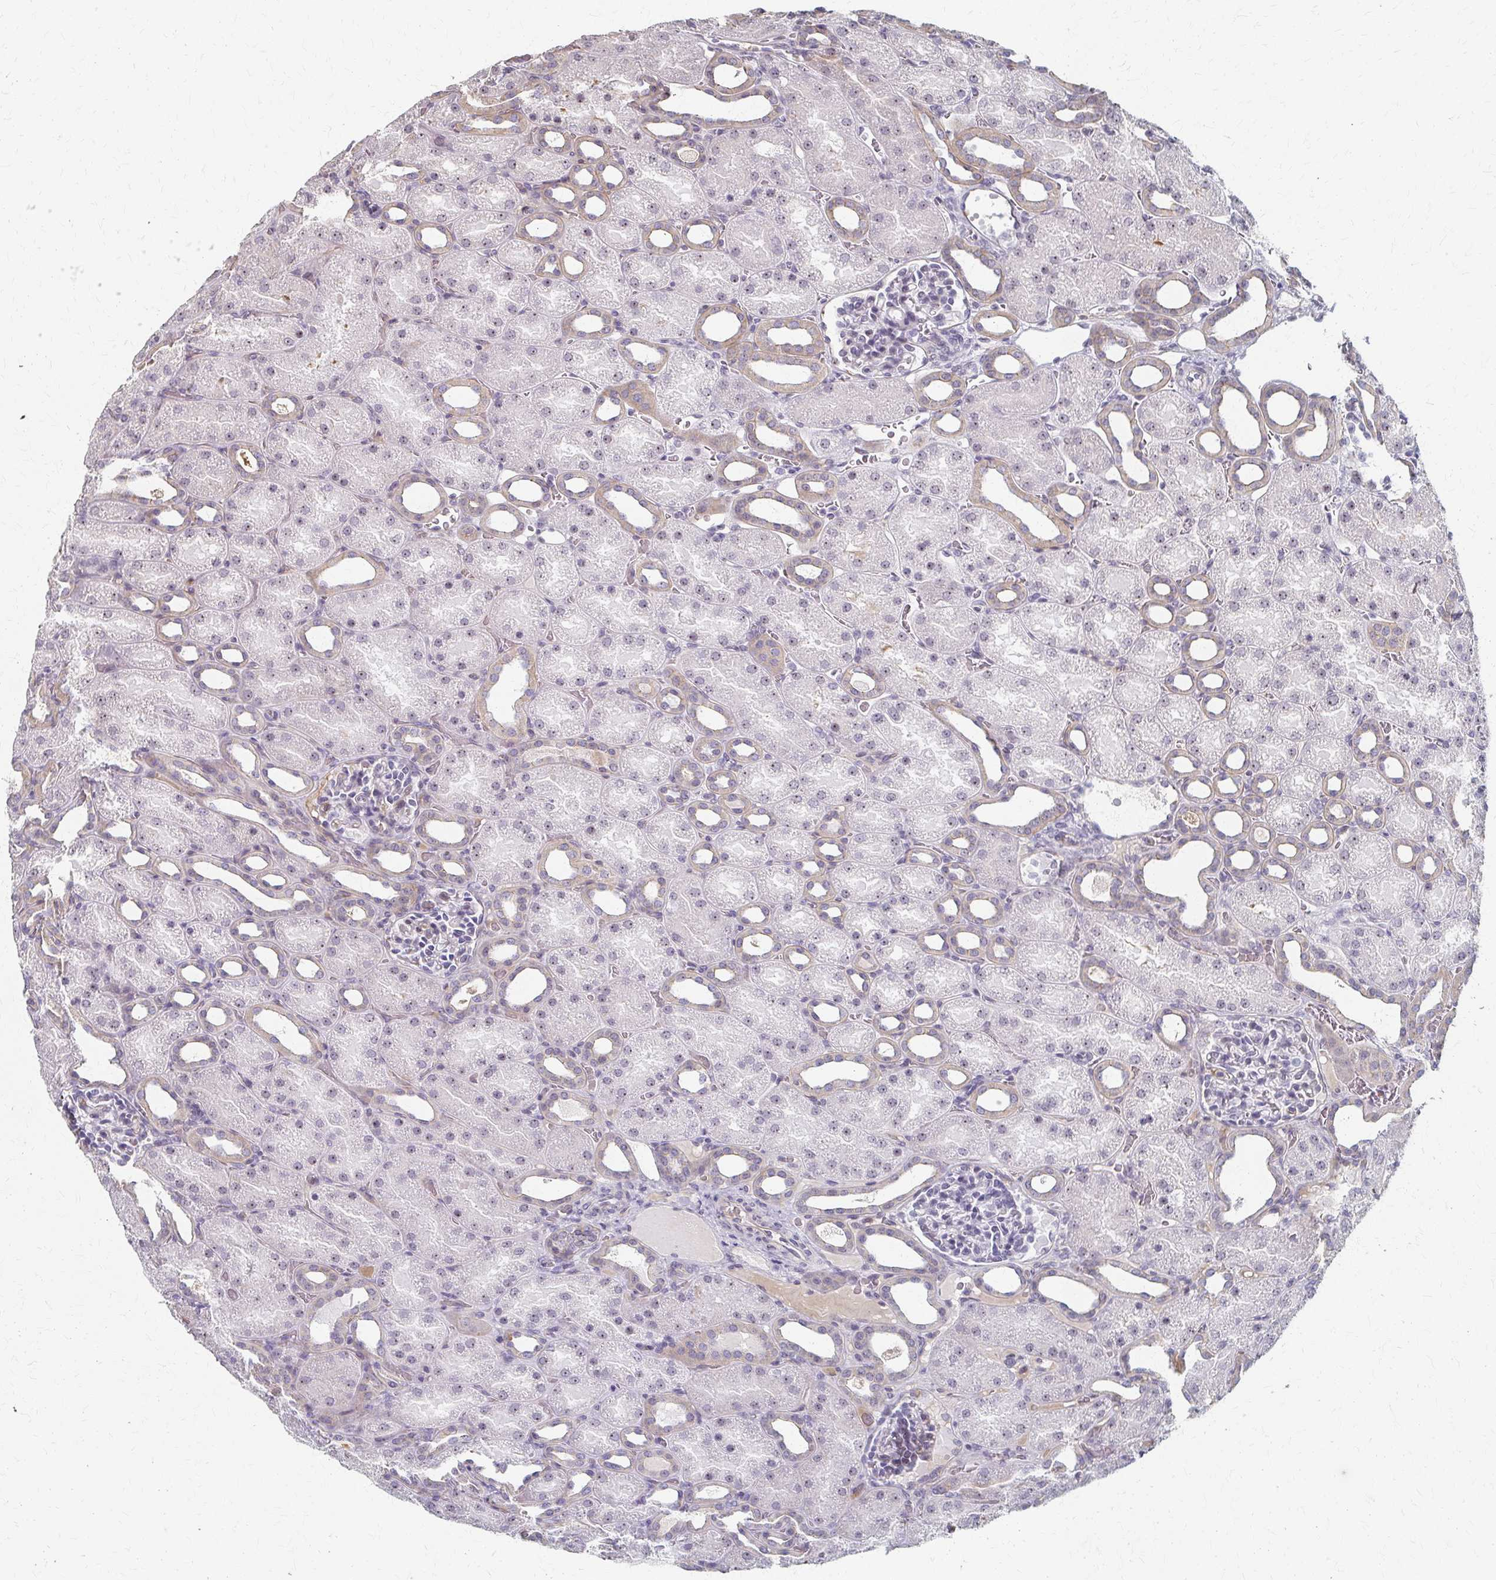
{"staining": {"intensity": "moderate", "quantity": "25%-75%", "location": "cytoplasmic/membranous,nuclear"}, "tissue": "kidney", "cell_type": "Cells in glomeruli", "image_type": "normal", "snomed": [{"axis": "morphology", "description": "Normal tissue, NOS"}, {"axis": "topography", "description": "Kidney"}], "caption": "Protein analysis of normal kidney exhibits moderate cytoplasmic/membranous,nuclear staining in about 25%-75% of cells in glomeruli.", "gene": "PES1", "patient": {"sex": "male", "age": 2}}